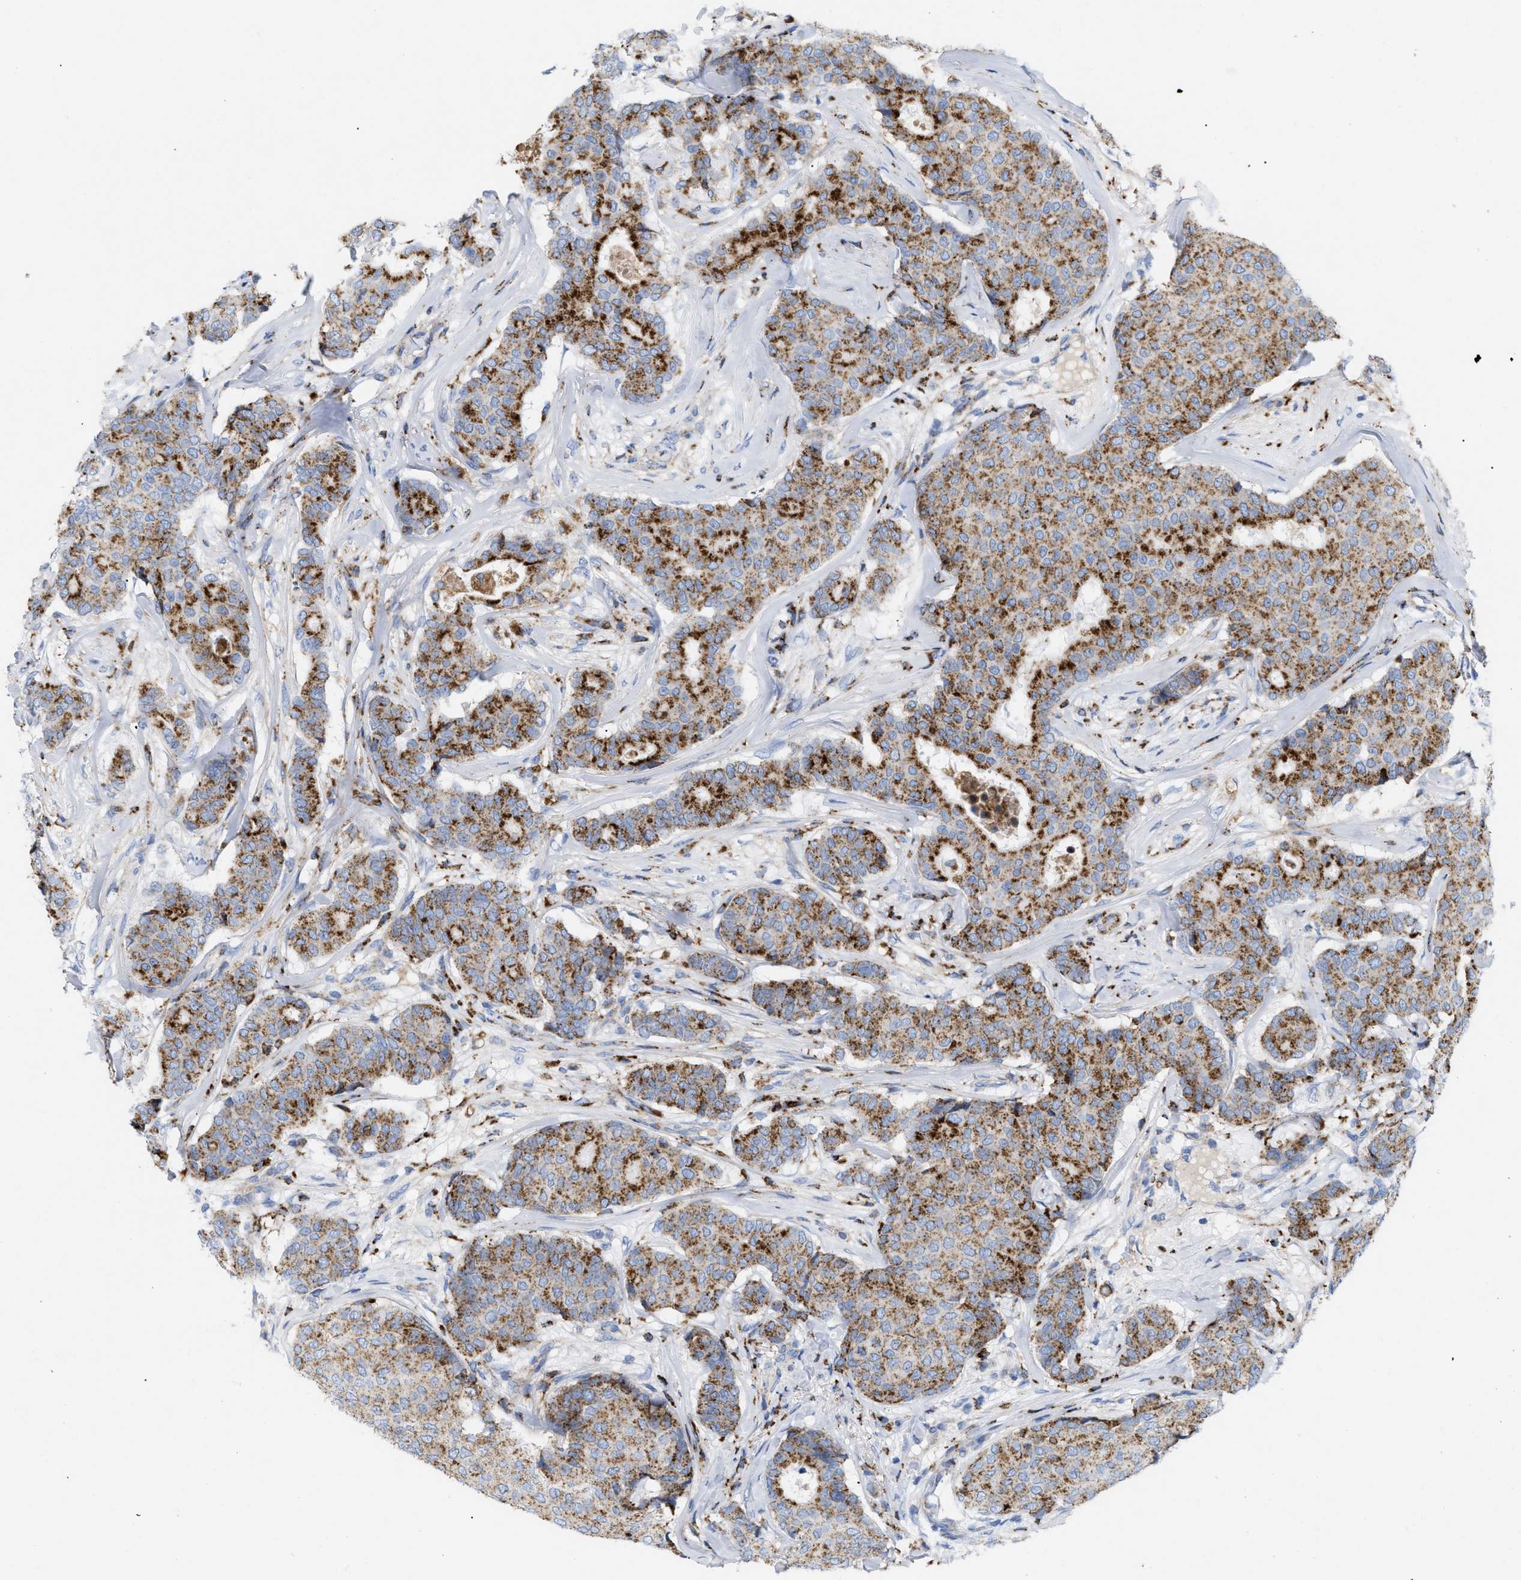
{"staining": {"intensity": "strong", "quantity": ">75%", "location": "cytoplasmic/membranous"}, "tissue": "breast cancer", "cell_type": "Tumor cells", "image_type": "cancer", "snomed": [{"axis": "morphology", "description": "Duct carcinoma"}, {"axis": "topography", "description": "Breast"}], "caption": "Tumor cells display high levels of strong cytoplasmic/membranous expression in approximately >75% of cells in breast cancer (intraductal carcinoma).", "gene": "DRAM2", "patient": {"sex": "female", "age": 75}}